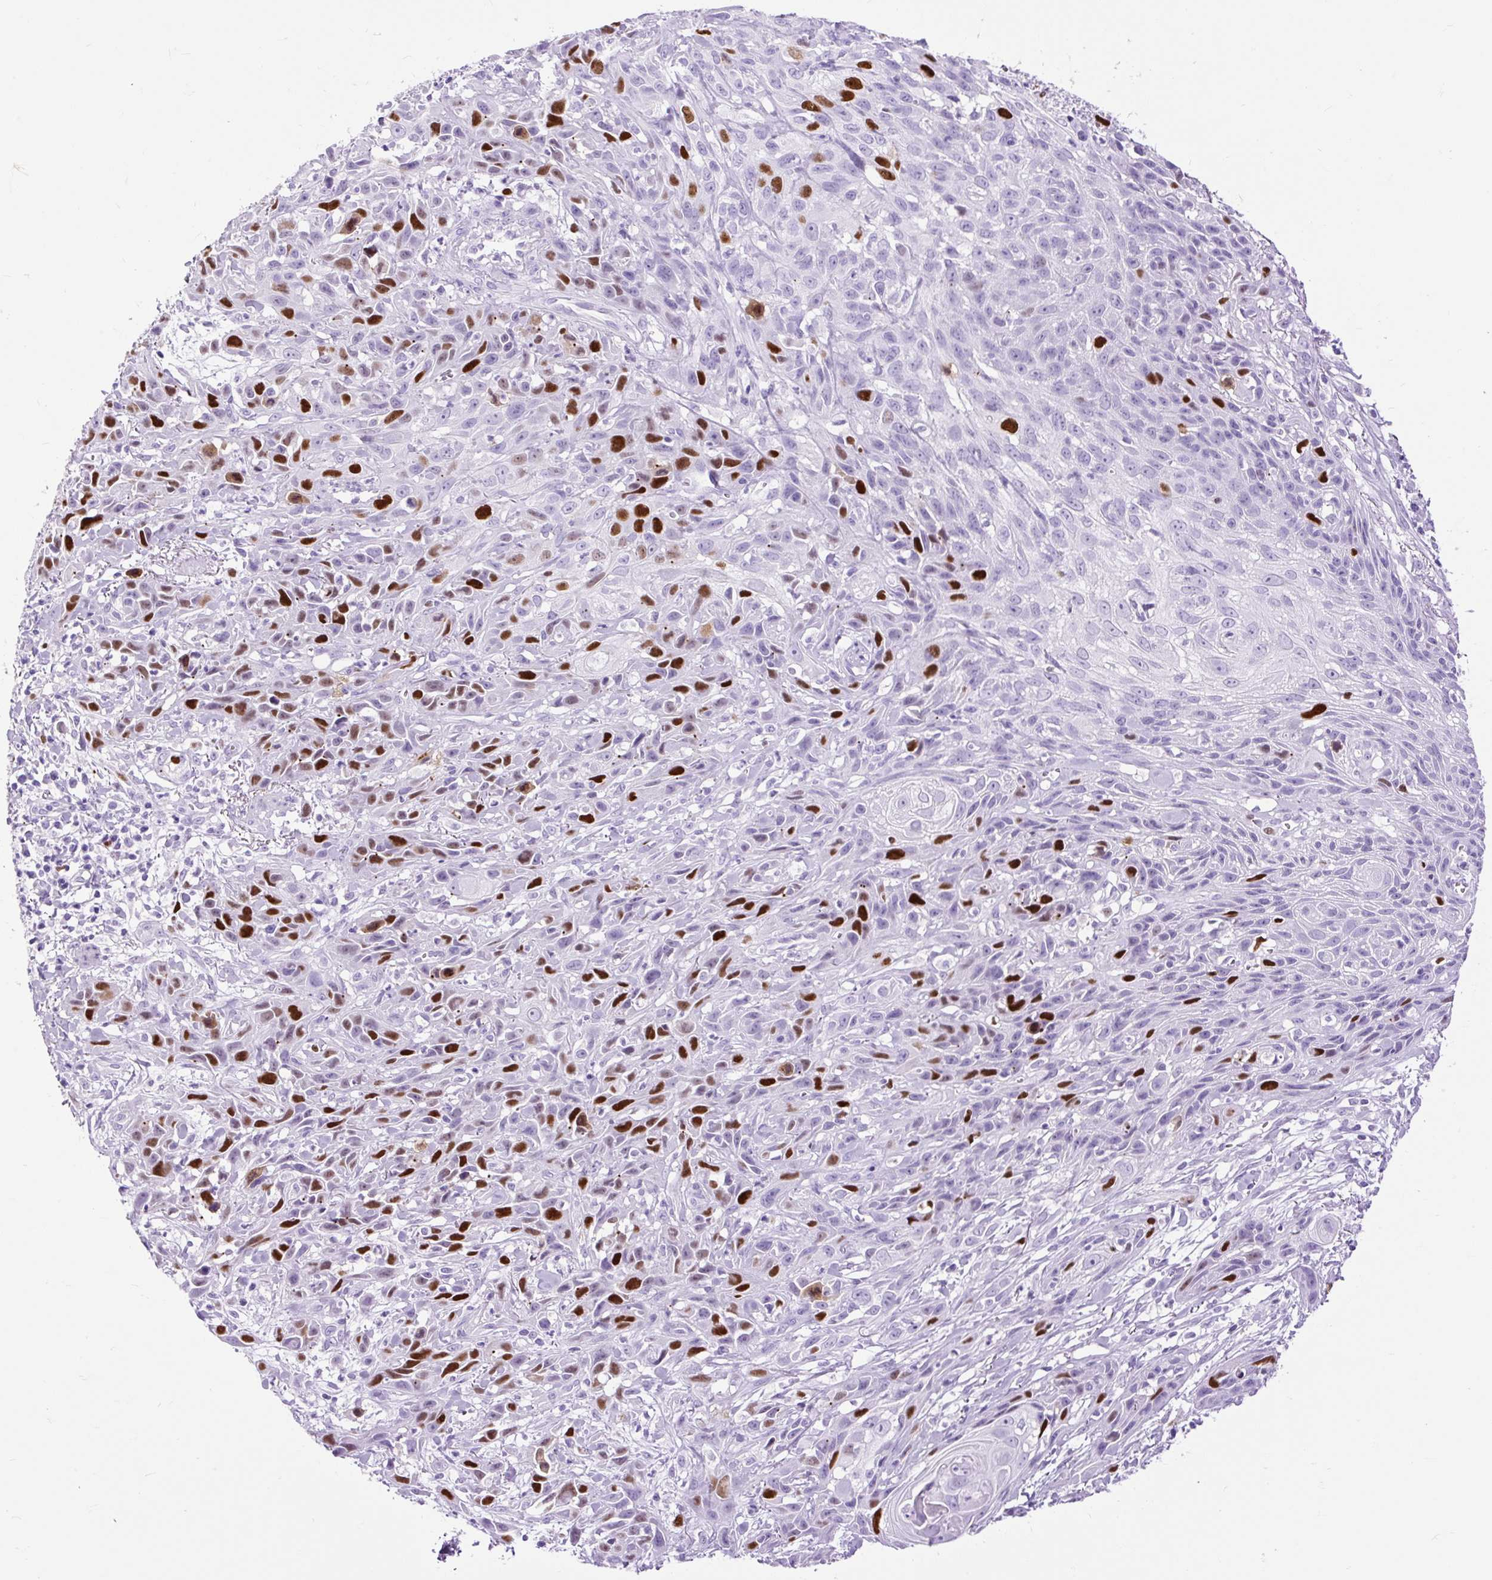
{"staining": {"intensity": "strong", "quantity": "25%-75%", "location": "nuclear"}, "tissue": "skin cancer", "cell_type": "Tumor cells", "image_type": "cancer", "snomed": [{"axis": "morphology", "description": "Squamous cell carcinoma, NOS"}, {"axis": "topography", "description": "Skin"}, {"axis": "topography", "description": "Vulva"}], "caption": "IHC (DAB) staining of human skin cancer exhibits strong nuclear protein staining in about 25%-75% of tumor cells.", "gene": "RACGAP1", "patient": {"sex": "female", "age": 83}}